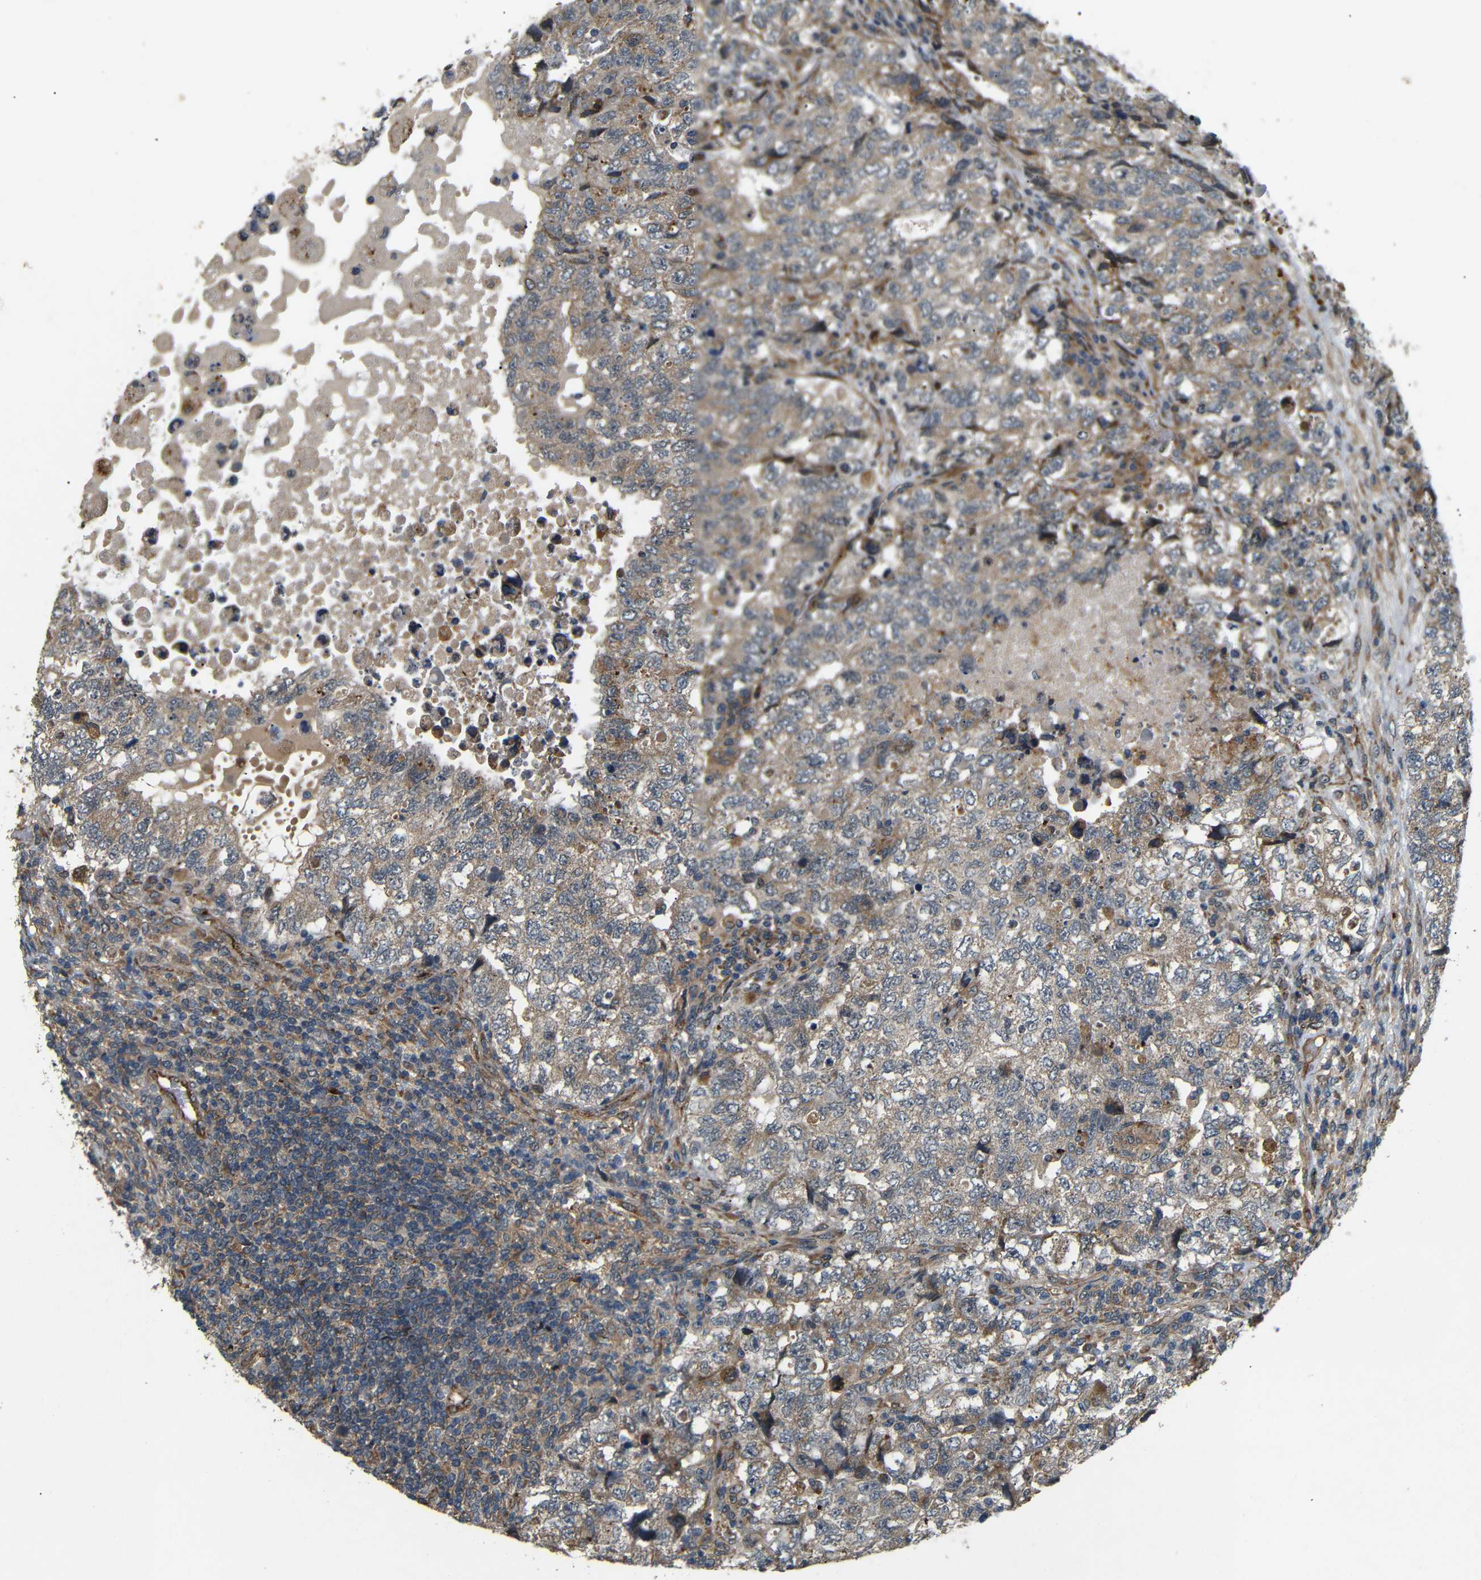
{"staining": {"intensity": "weak", "quantity": ">75%", "location": "cytoplasmic/membranous"}, "tissue": "testis cancer", "cell_type": "Tumor cells", "image_type": "cancer", "snomed": [{"axis": "morphology", "description": "Carcinoma, Embryonal, NOS"}, {"axis": "topography", "description": "Testis"}], "caption": "Testis cancer (embryonal carcinoma) stained for a protein (brown) reveals weak cytoplasmic/membranous positive positivity in about >75% of tumor cells.", "gene": "ATP7A", "patient": {"sex": "male", "age": 36}}